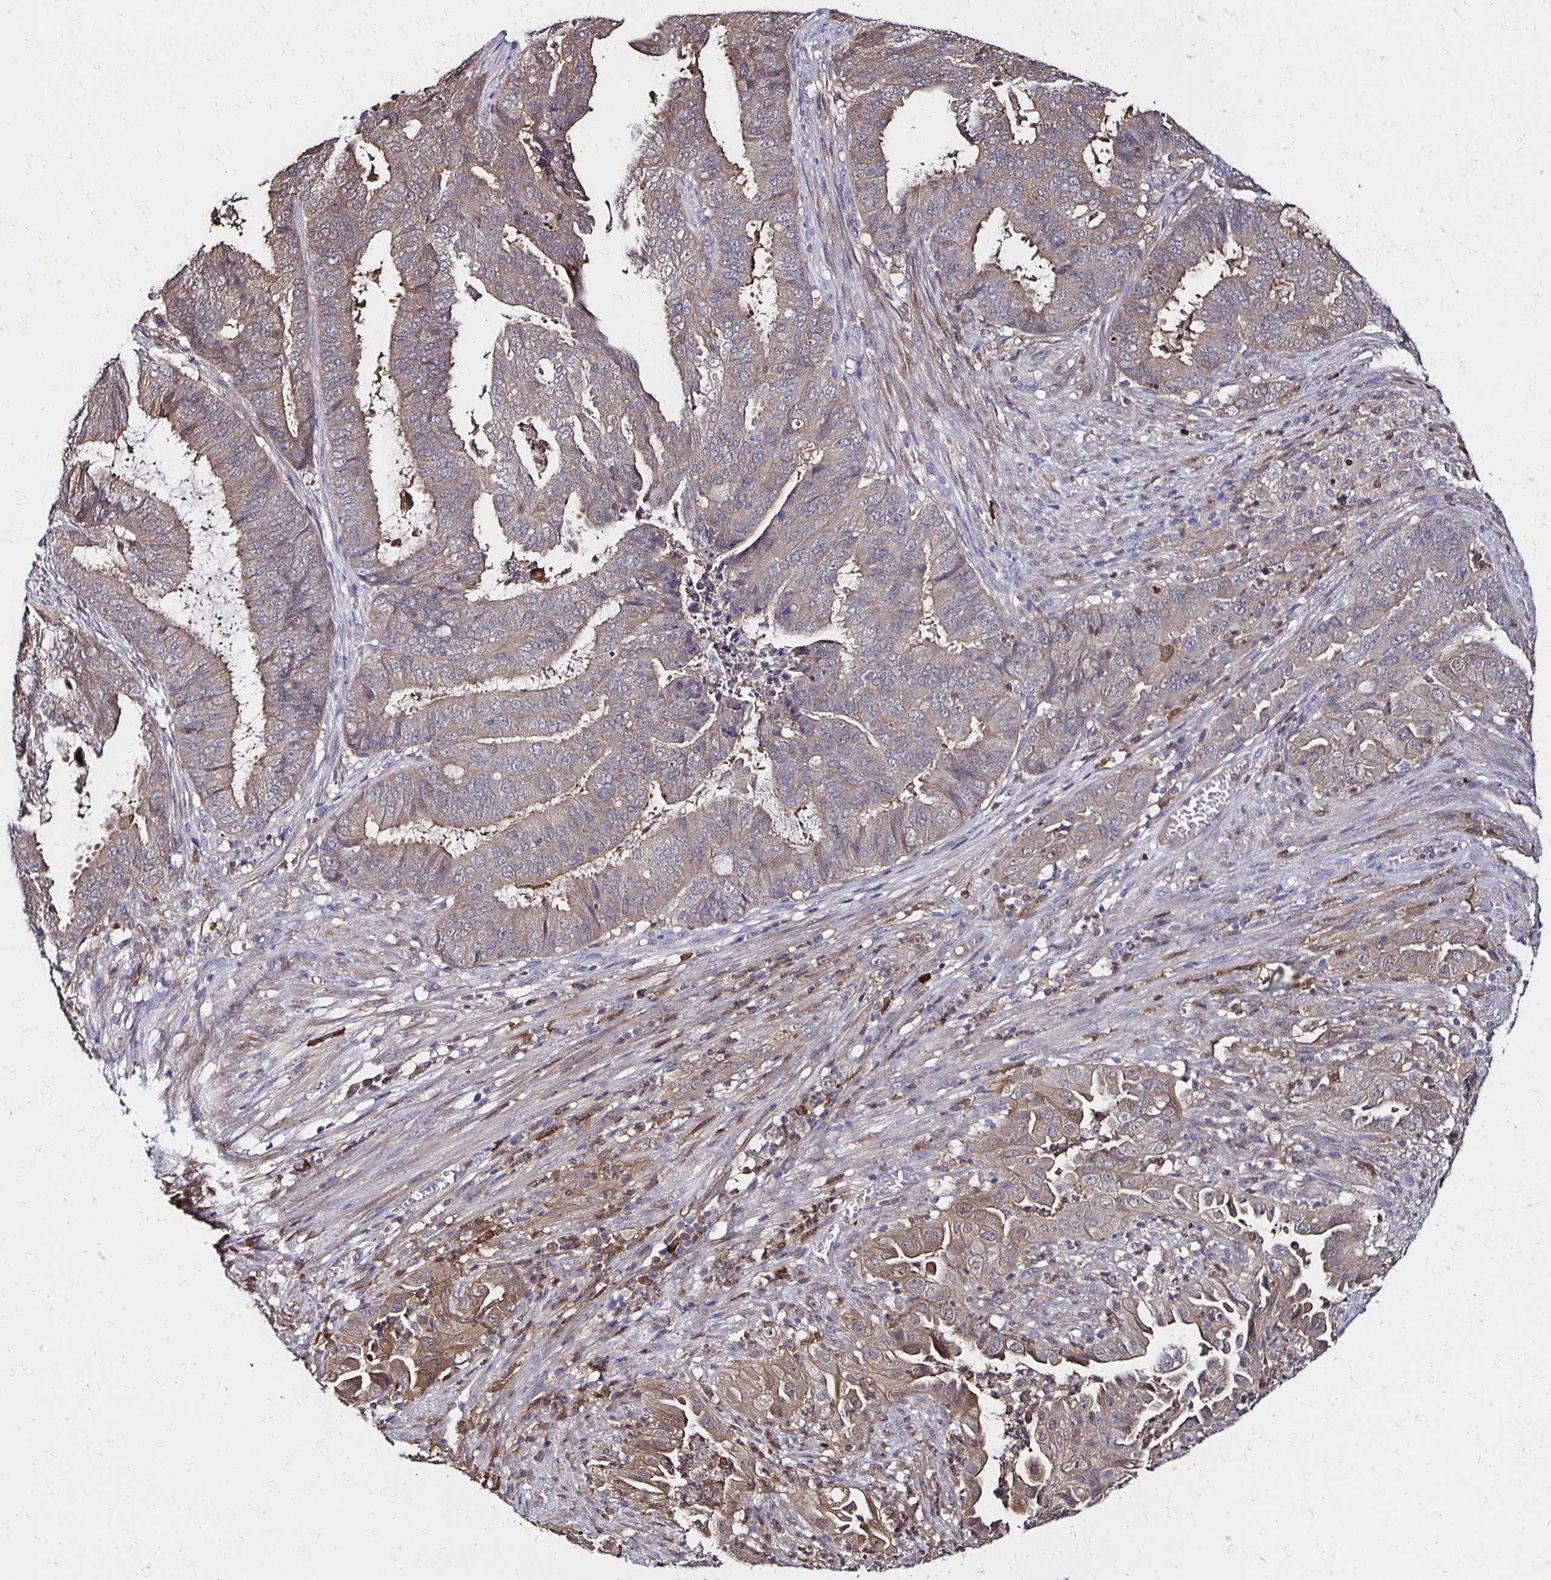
{"staining": {"intensity": "weak", "quantity": "<25%", "location": "cytoplasmic/membranous"}, "tissue": "endometrial cancer", "cell_type": "Tumor cells", "image_type": "cancer", "snomed": [{"axis": "morphology", "description": "Adenocarcinoma, NOS"}, {"axis": "topography", "description": "Endometrium"}], "caption": "The micrograph reveals no staining of tumor cells in endometrial adenocarcinoma. The staining was performed using DAB to visualize the protein expression in brown, while the nuclei were stained in blue with hematoxylin (Magnification: 20x).", "gene": "TXN", "patient": {"sex": "female", "age": 51}}